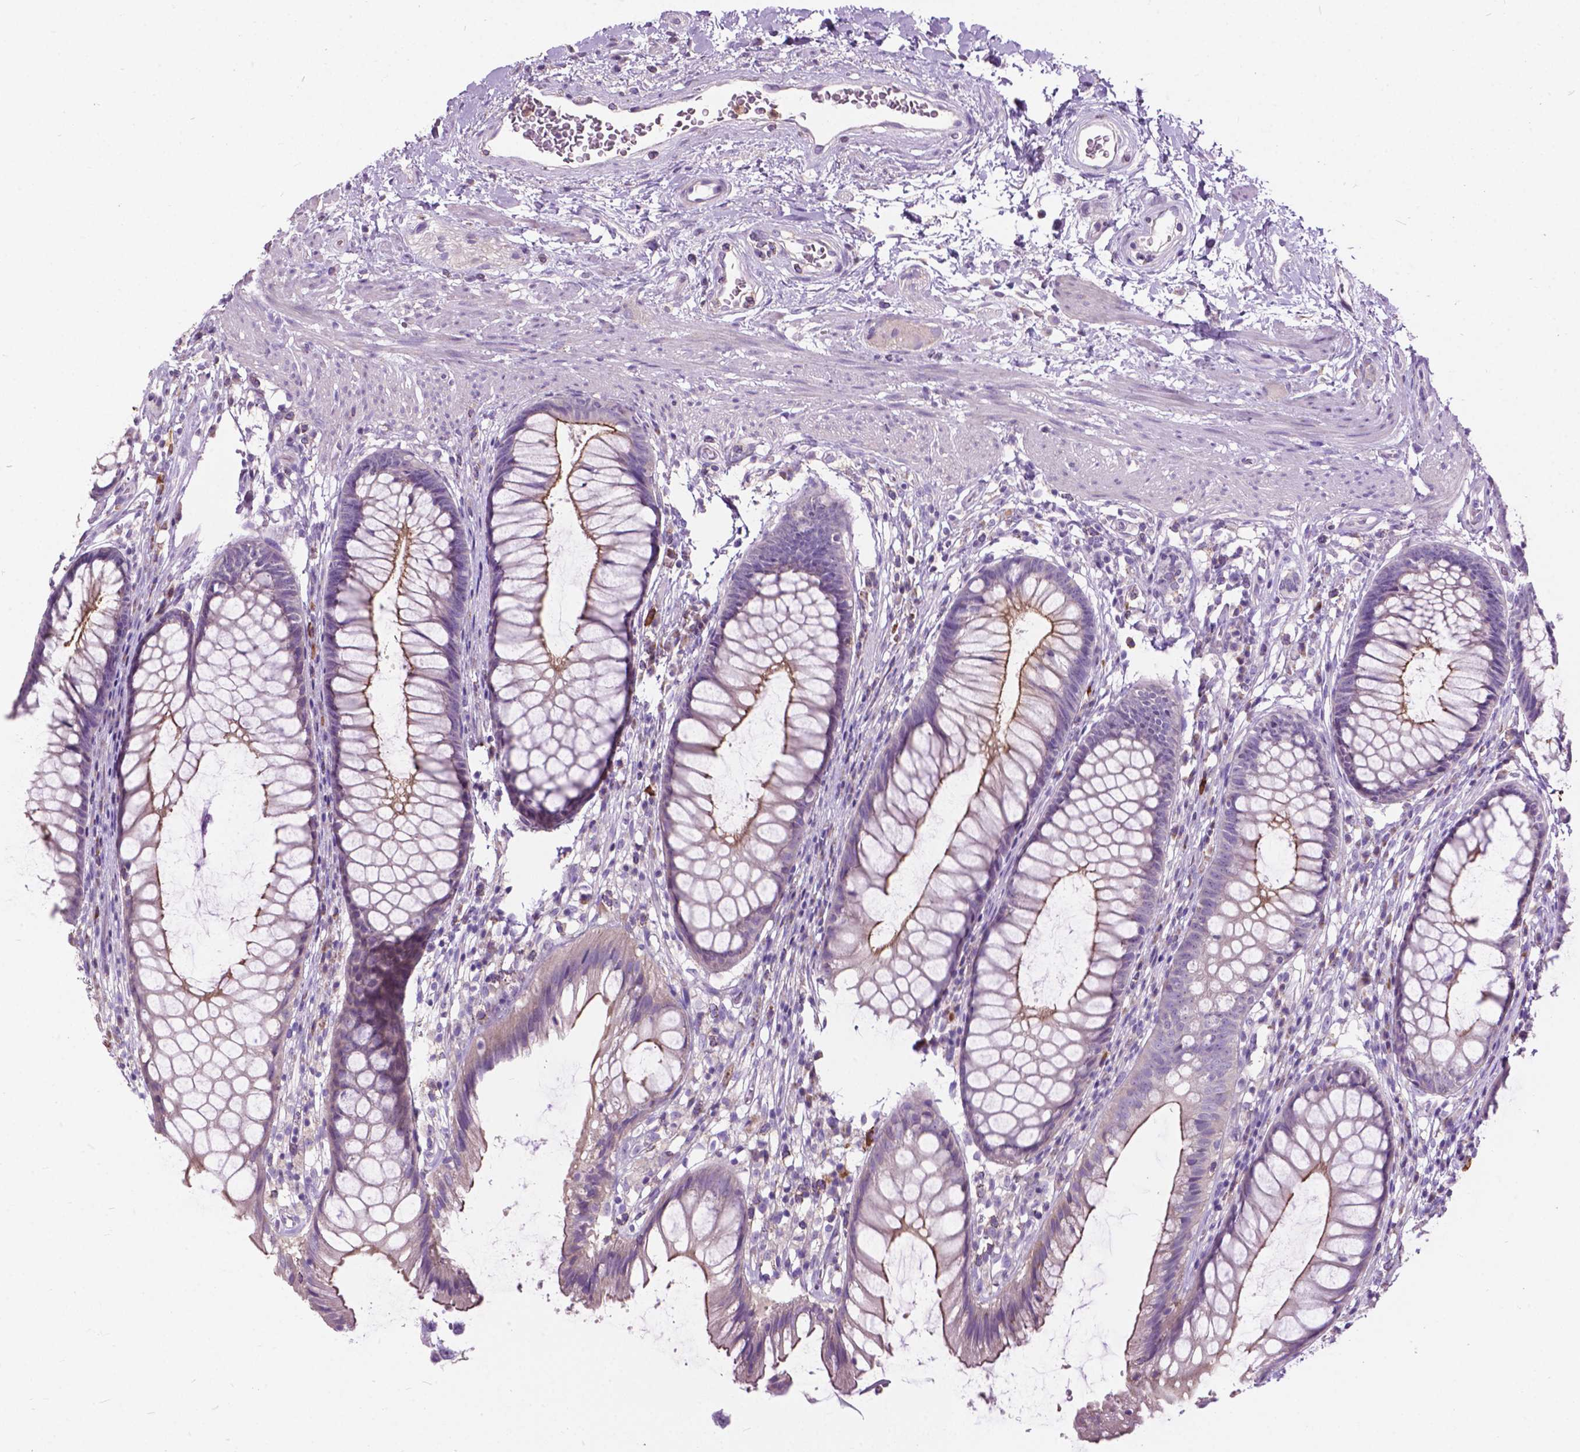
{"staining": {"intensity": "moderate", "quantity": "25%-75%", "location": "cytoplasmic/membranous"}, "tissue": "rectum", "cell_type": "Glandular cells", "image_type": "normal", "snomed": [{"axis": "morphology", "description": "Normal tissue, NOS"}, {"axis": "topography", "description": "Smooth muscle"}, {"axis": "topography", "description": "Rectum"}], "caption": "Immunohistochemistry (IHC) (DAB (3,3'-diaminobenzidine)) staining of unremarkable human rectum demonstrates moderate cytoplasmic/membranous protein positivity in approximately 25%-75% of glandular cells. (DAB (3,3'-diaminobenzidine) = brown stain, brightfield microscopy at high magnification).", "gene": "PRR35", "patient": {"sex": "male", "age": 53}}